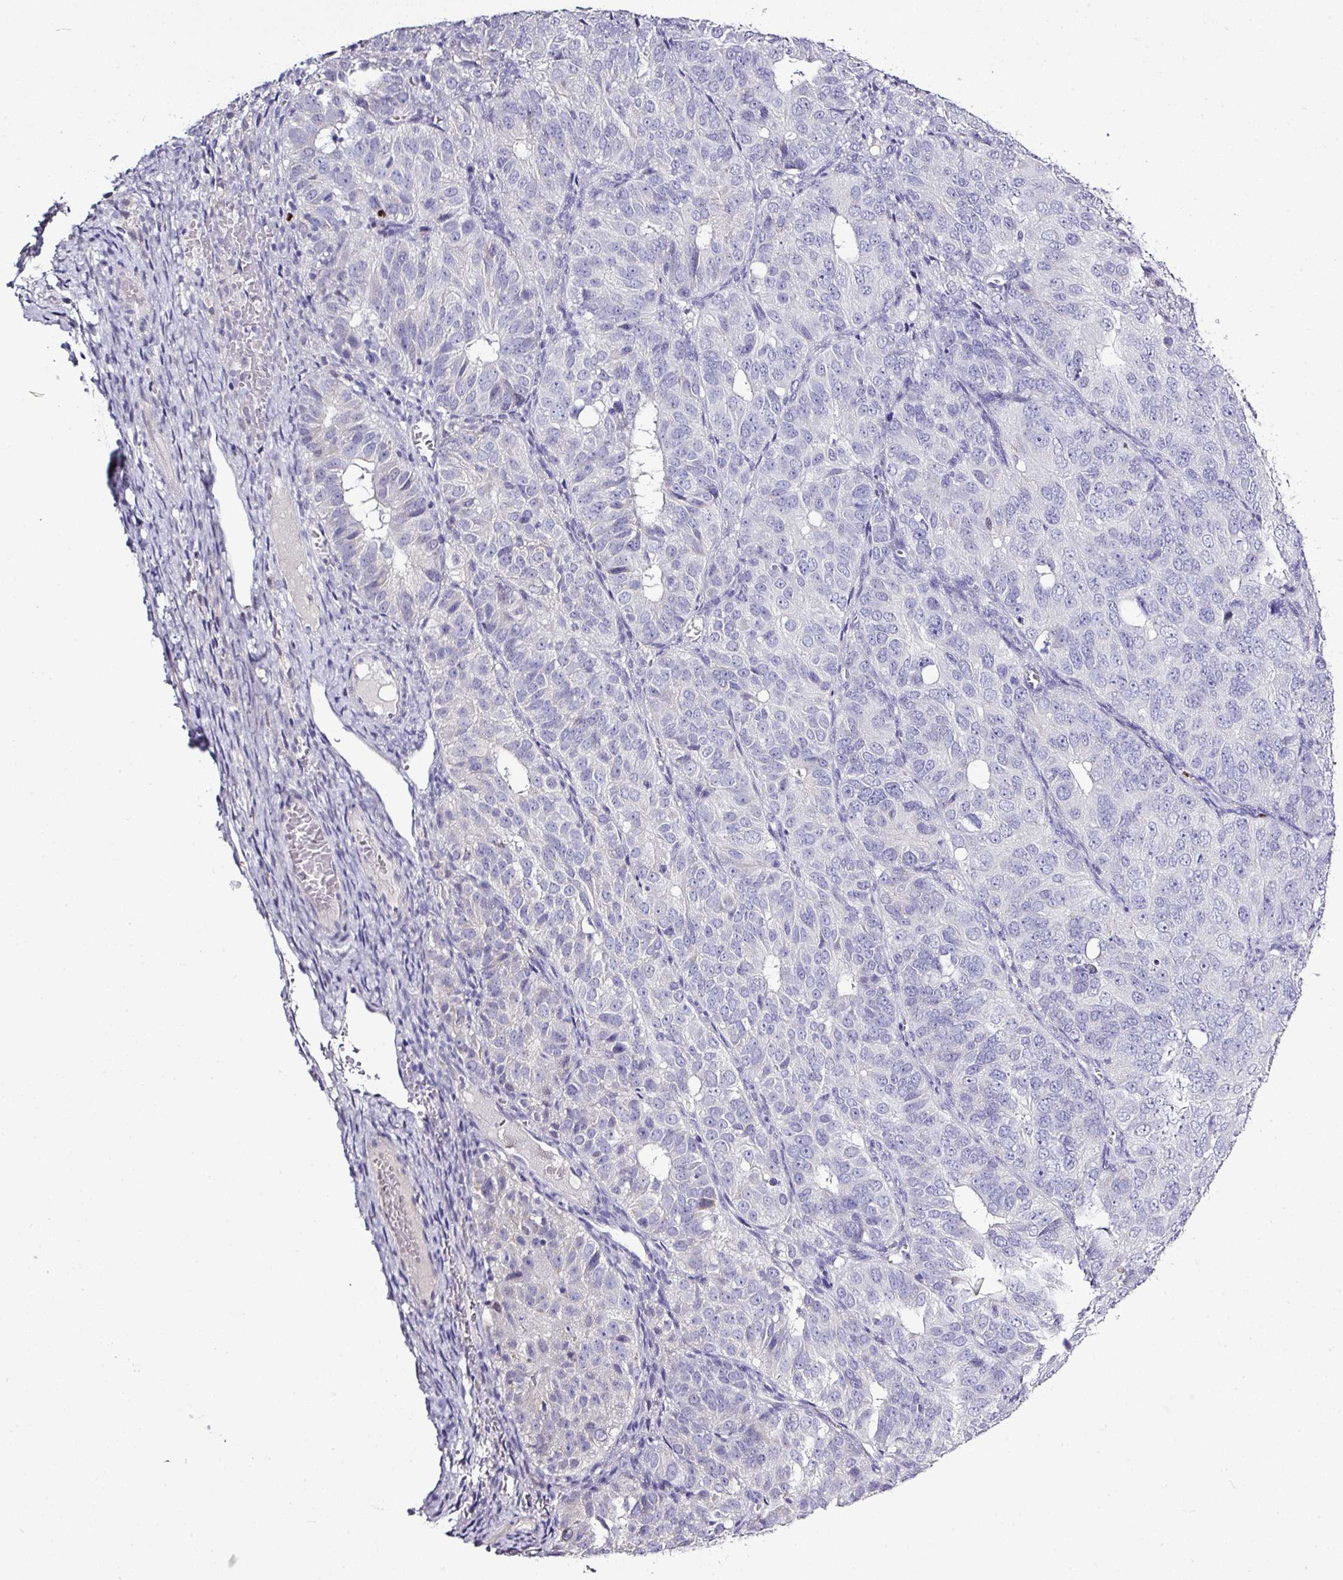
{"staining": {"intensity": "negative", "quantity": "none", "location": "none"}, "tissue": "ovarian cancer", "cell_type": "Tumor cells", "image_type": "cancer", "snomed": [{"axis": "morphology", "description": "Carcinoma, endometroid"}, {"axis": "topography", "description": "Ovary"}], "caption": "DAB immunohistochemical staining of human endometroid carcinoma (ovarian) demonstrates no significant staining in tumor cells.", "gene": "BCL11A", "patient": {"sex": "female", "age": 51}}